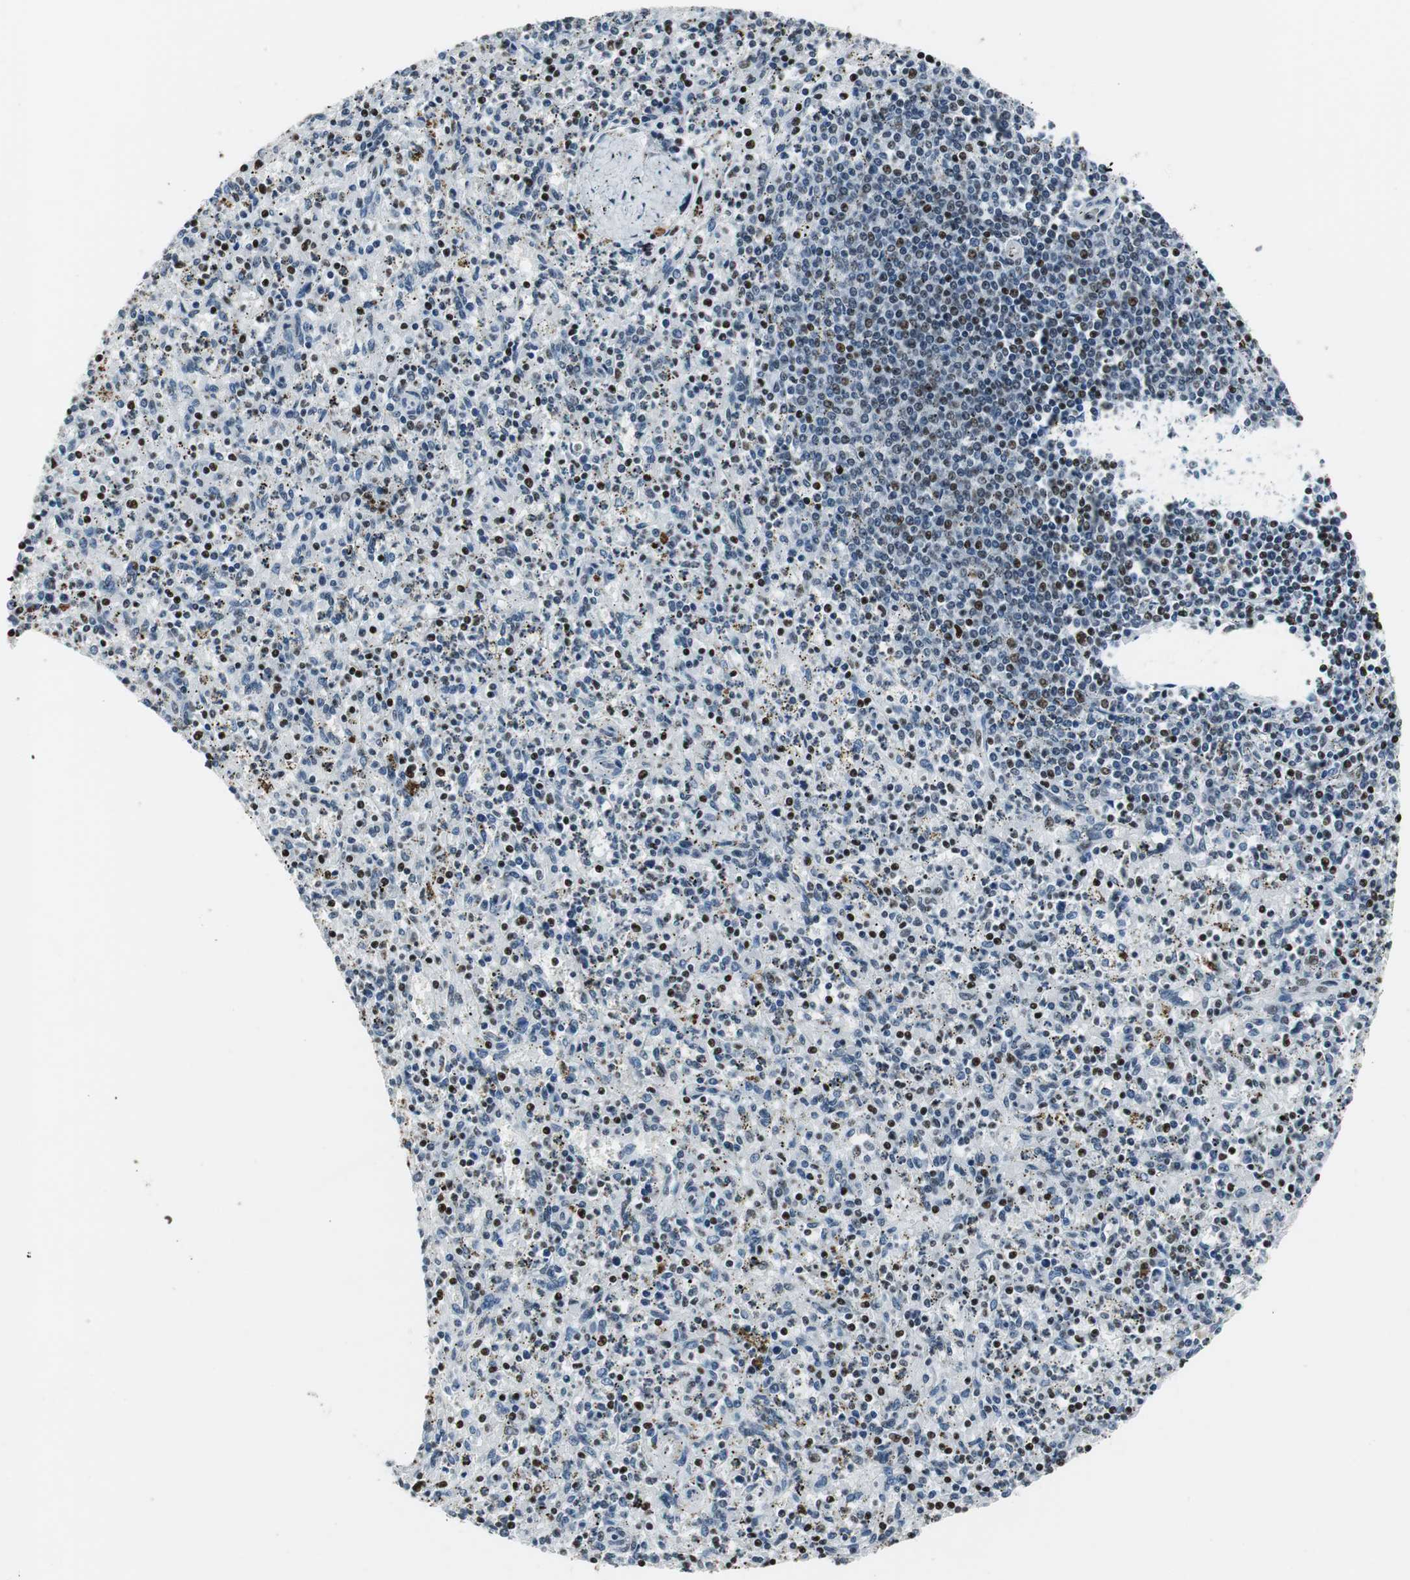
{"staining": {"intensity": "moderate", "quantity": "25%-75%", "location": "nuclear"}, "tissue": "spleen", "cell_type": "Cells in red pulp", "image_type": "normal", "snomed": [{"axis": "morphology", "description": "Normal tissue, NOS"}, {"axis": "topography", "description": "Spleen"}], "caption": "The immunohistochemical stain labels moderate nuclear expression in cells in red pulp of unremarkable spleen.", "gene": "RBBP4", "patient": {"sex": "male", "age": 72}}